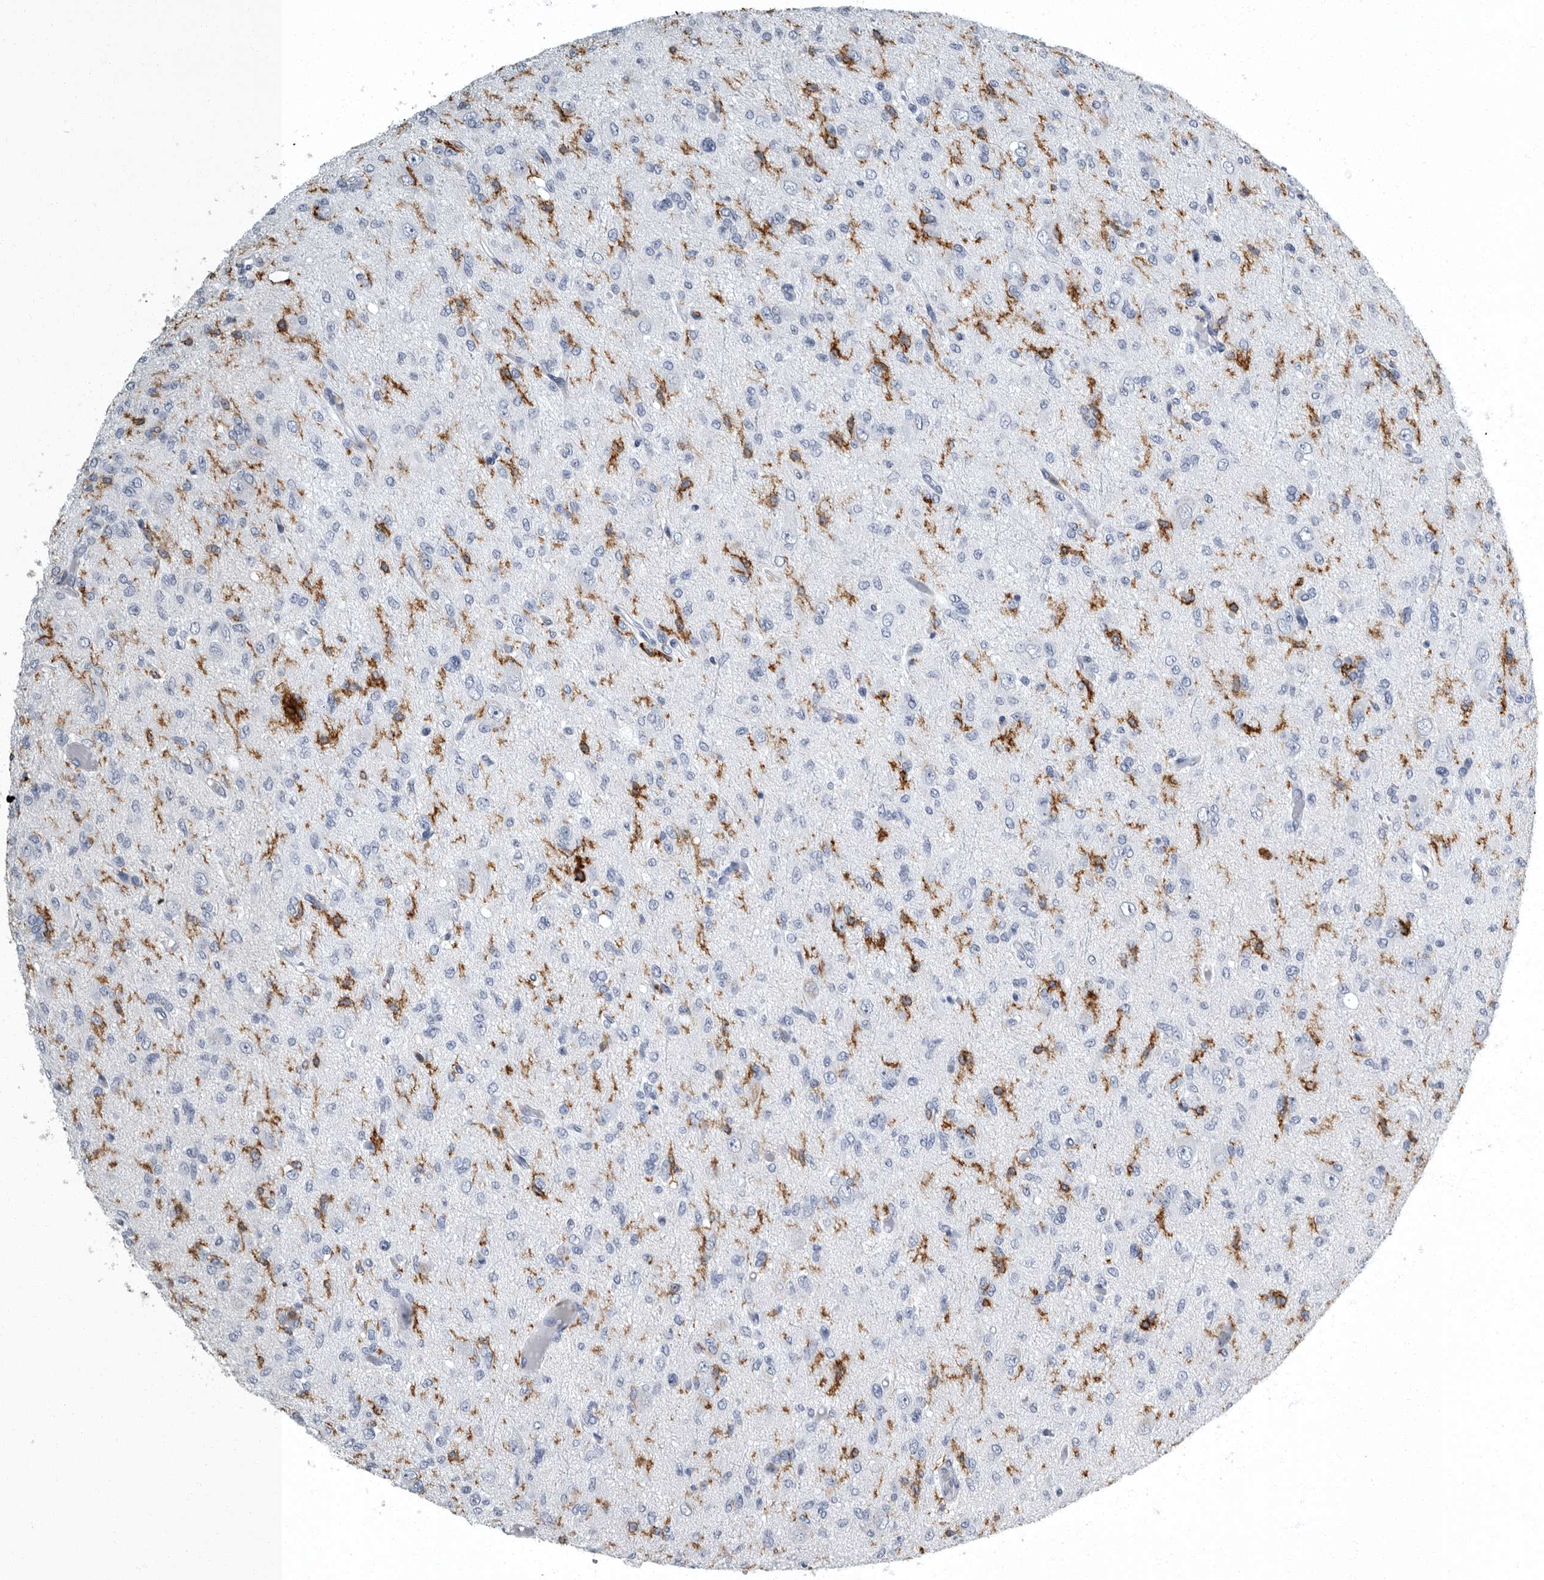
{"staining": {"intensity": "negative", "quantity": "none", "location": "none"}, "tissue": "glioma", "cell_type": "Tumor cells", "image_type": "cancer", "snomed": [{"axis": "morphology", "description": "Glioma, malignant, High grade"}, {"axis": "topography", "description": "Brain"}], "caption": "This is a micrograph of IHC staining of malignant glioma (high-grade), which shows no expression in tumor cells. Nuclei are stained in blue.", "gene": "FCER1G", "patient": {"sex": "female", "age": 59}}